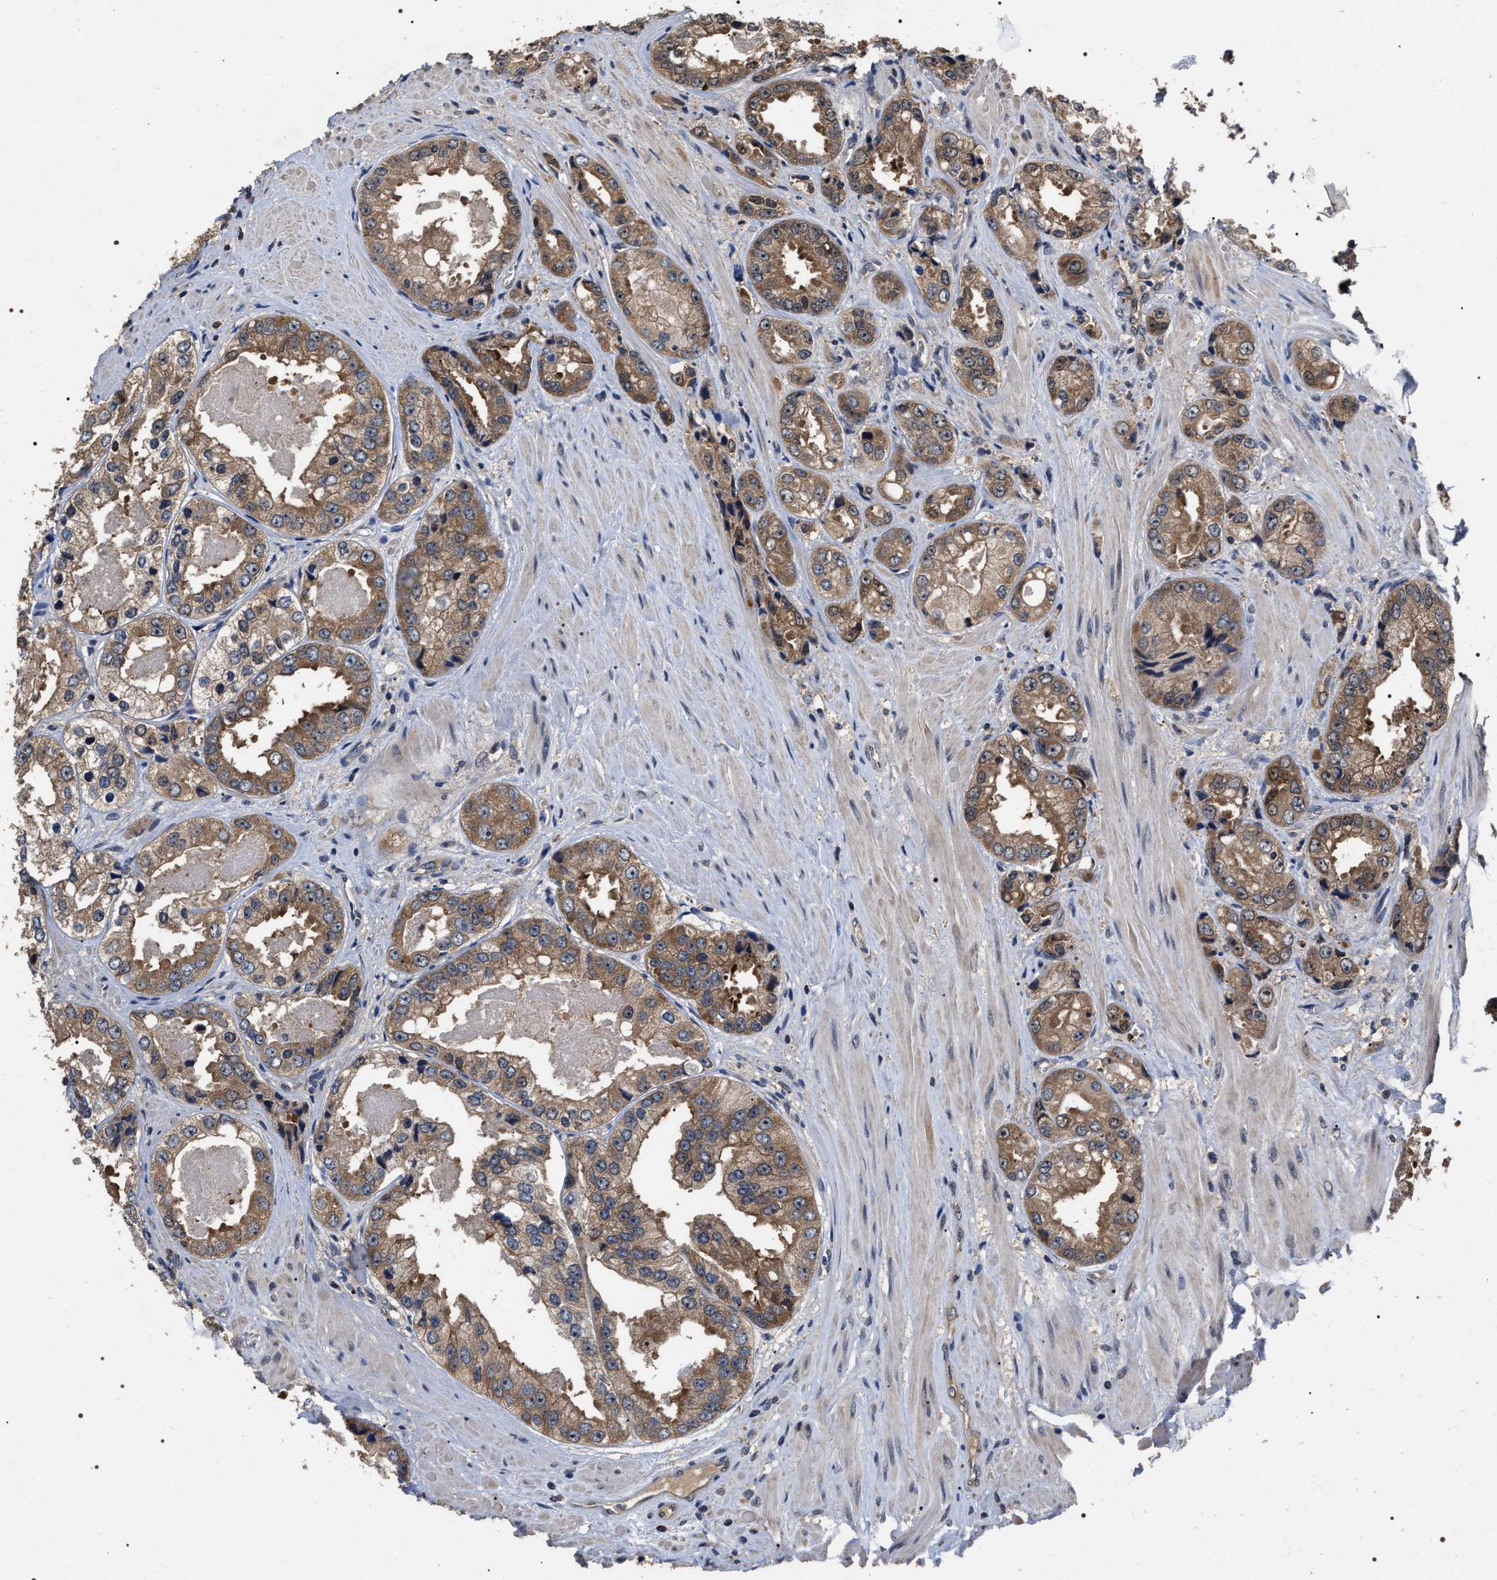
{"staining": {"intensity": "moderate", "quantity": ">75%", "location": "cytoplasmic/membranous"}, "tissue": "prostate cancer", "cell_type": "Tumor cells", "image_type": "cancer", "snomed": [{"axis": "morphology", "description": "Adenocarcinoma, High grade"}, {"axis": "topography", "description": "Prostate"}], "caption": "A micrograph showing moderate cytoplasmic/membranous staining in approximately >75% of tumor cells in prostate cancer, as visualized by brown immunohistochemical staining.", "gene": "UPF3A", "patient": {"sex": "male", "age": 61}}